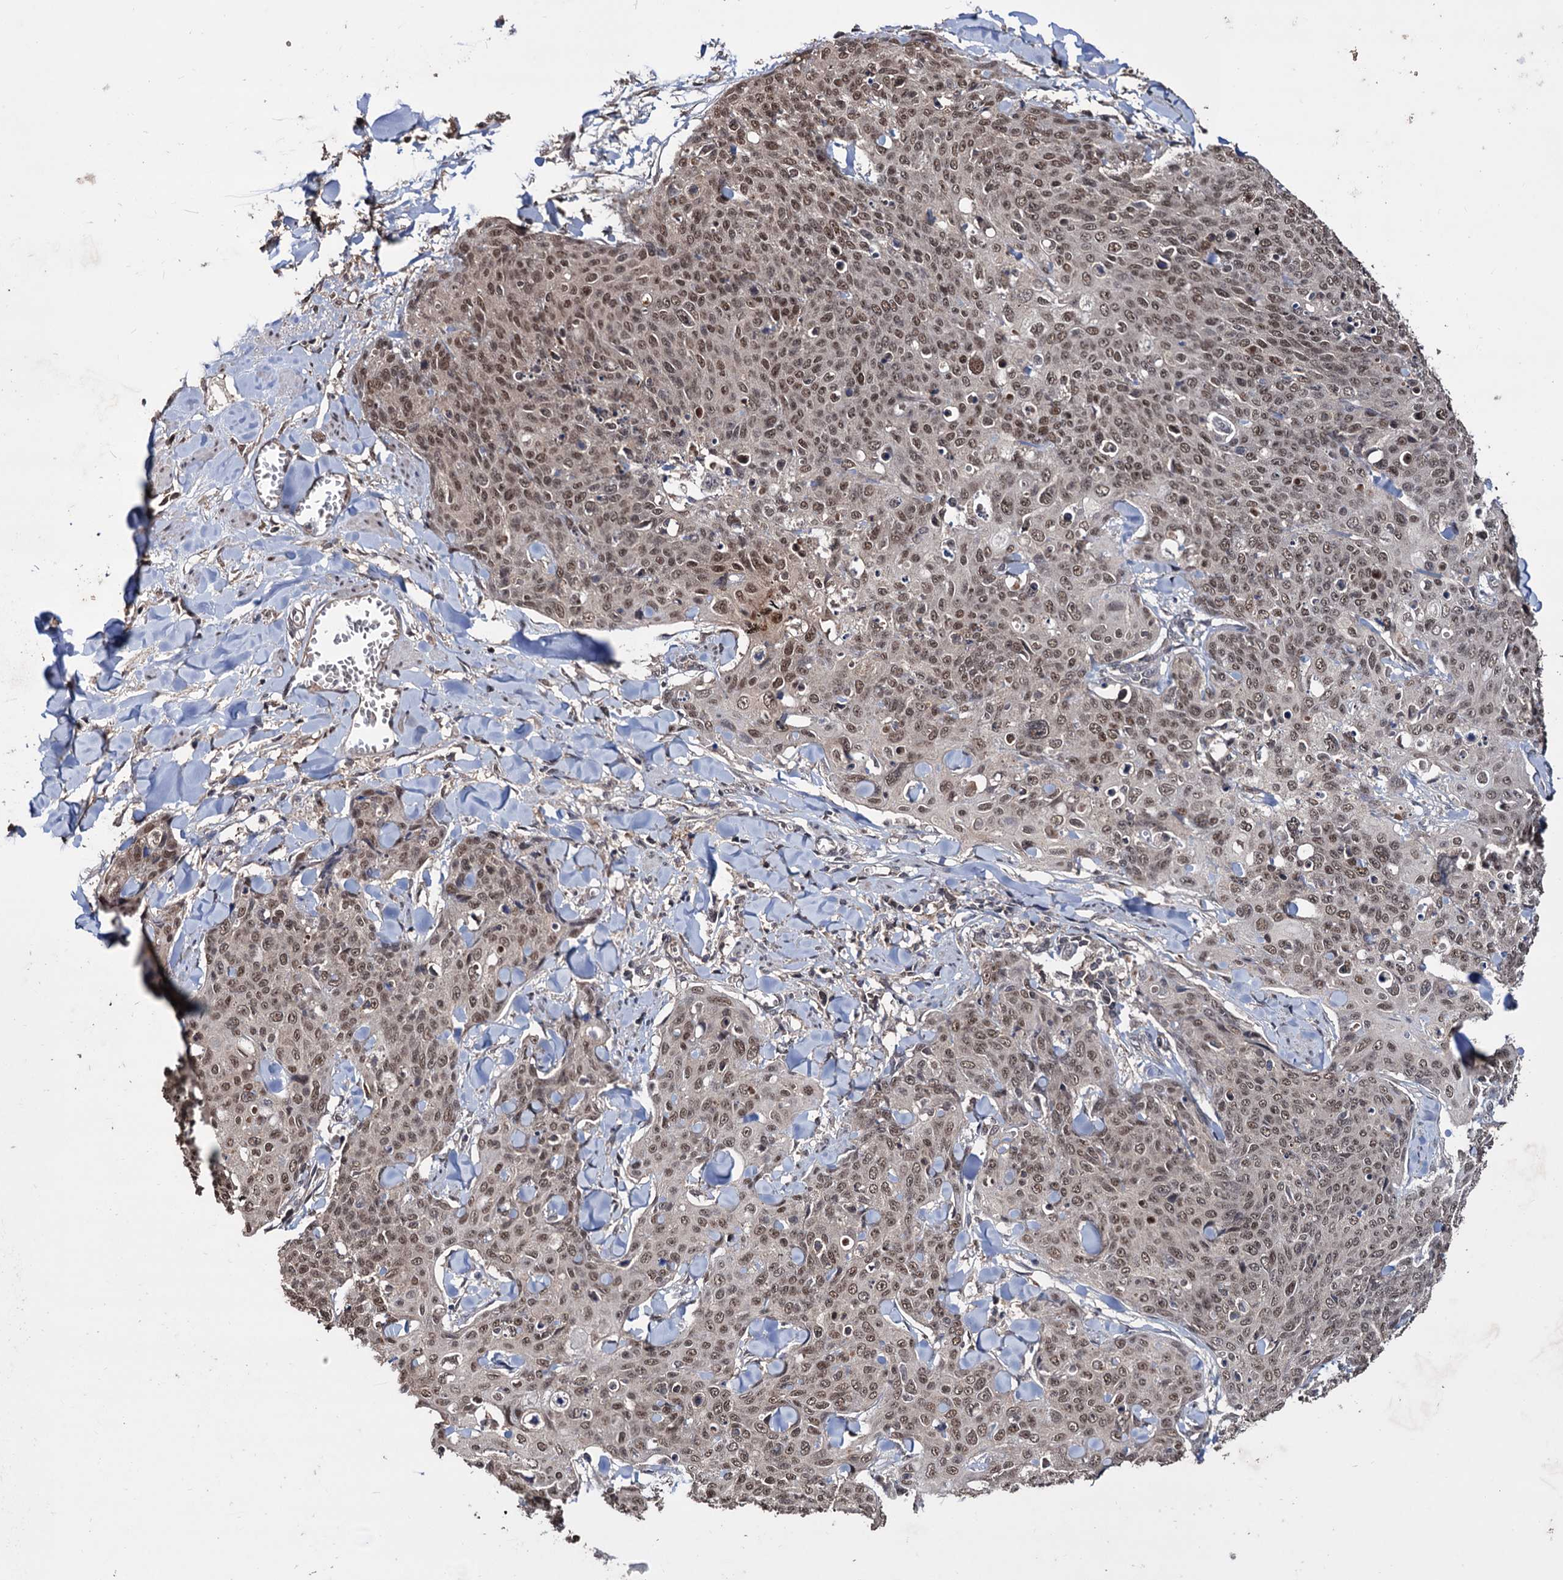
{"staining": {"intensity": "moderate", "quantity": ">75%", "location": "nuclear"}, "tissue": "skin cancer", "cell_type": "Tumor cells", "image_type": "cancer", "snomed": [{"axis": "morphology", "description": "Squamous cell carcinoma, NOS"}, {"axis": "topography", "description": "Skin"}, {"axis": "topography", "description": "Vulva"}], "caption": "Immunohistochemistry (DAB) staining of human skin cancer (squamous cell carcinoma) displays moderate nuclear protein staining in approximately >75% of tumor cells.", "gene": "KLF5", "patient": {"sex": "female", "age": 85}}